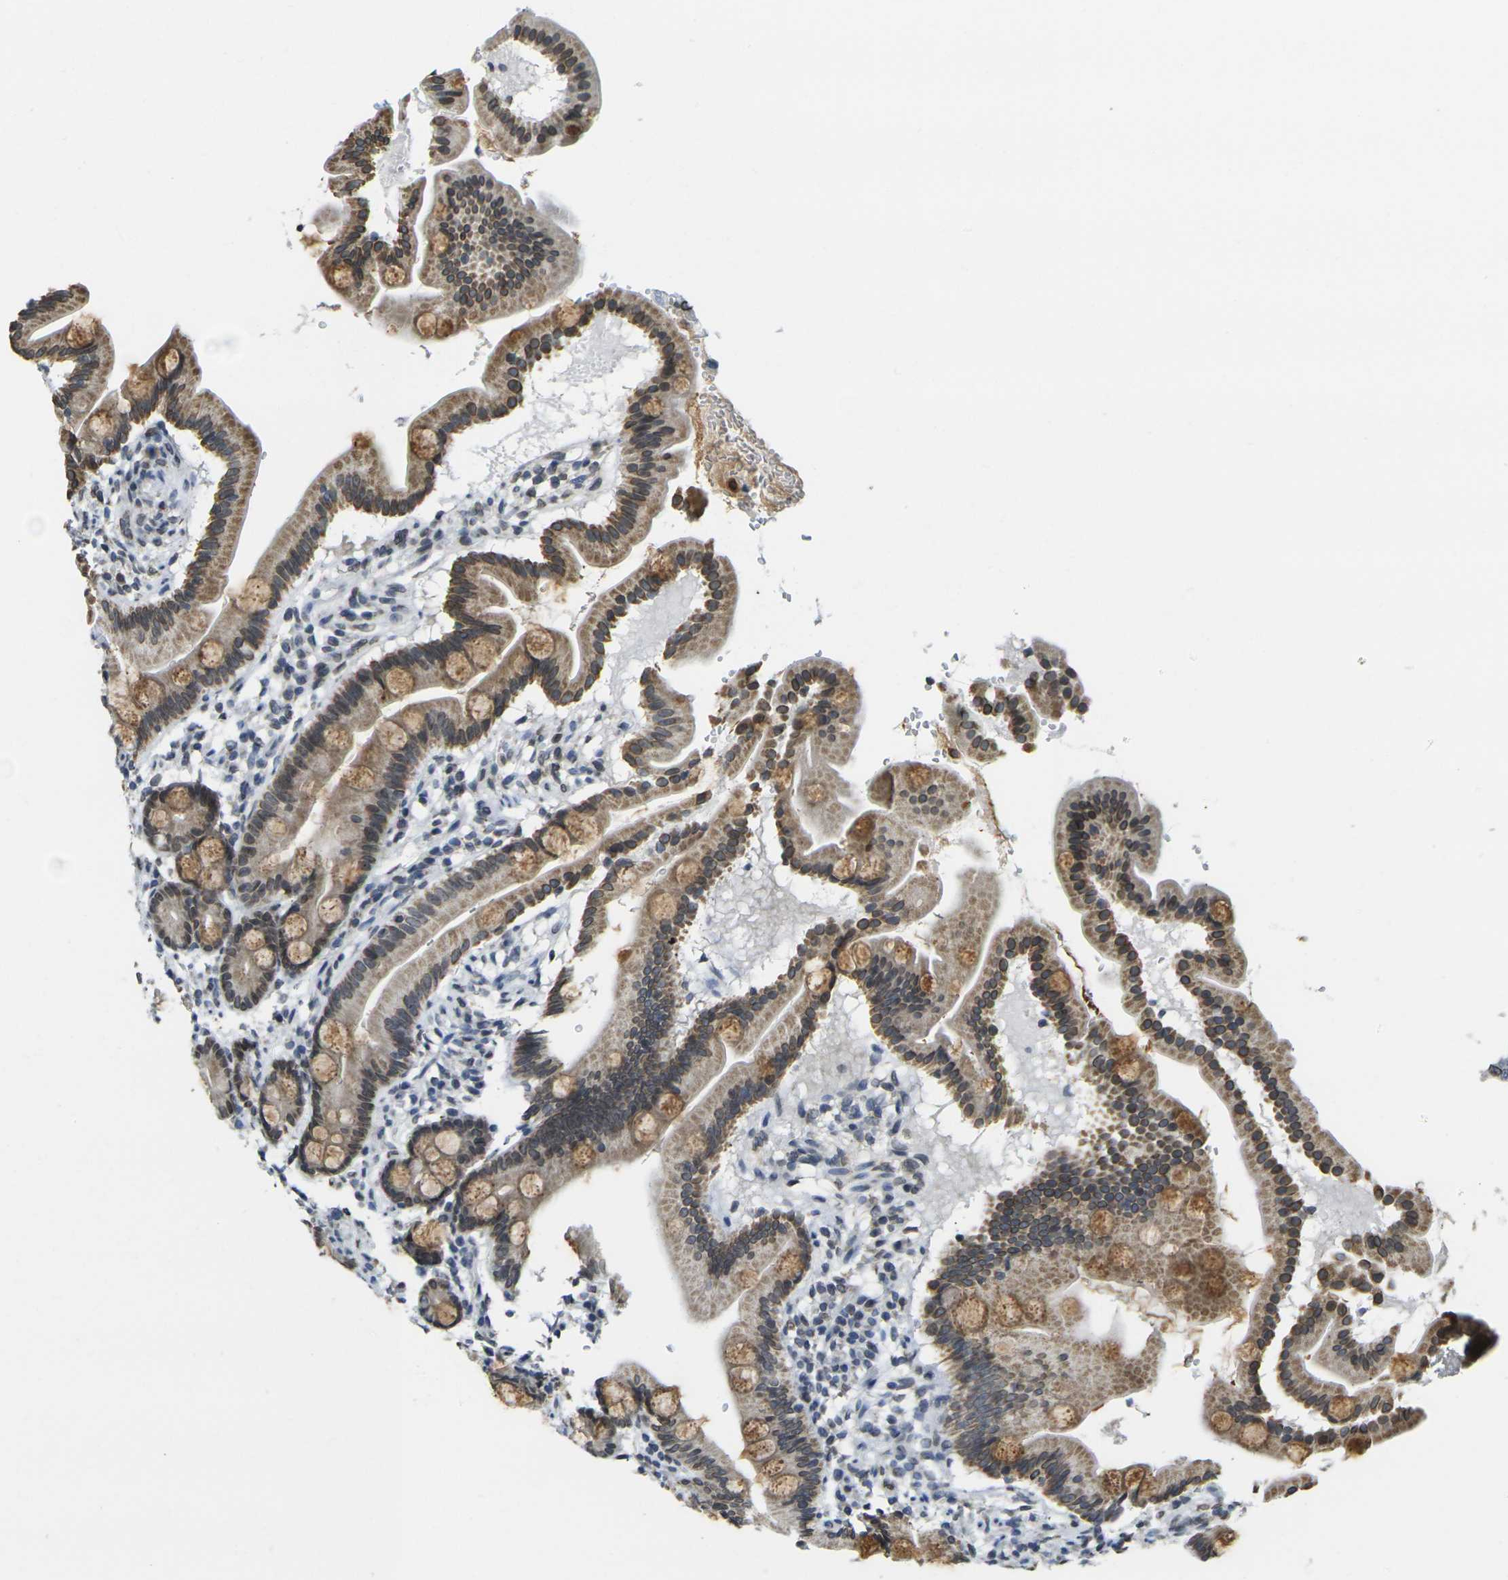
{"staining": {"intensity": "moderate", "quantity": ">75%", "location": "cytoplasmic/membranous,nuclear"}, "tissue": "duodenum", "cell_type": "Glandular cells", "image_type": "normal", "snomed": [{"axis": "morphology", "description": "Normal tissue, NOS"}, {"axis": "topography", "description": "Duodenum"}], "caption": "Duodenum stained with a brown dye exhibits moderate cytoplasmic/membranous,nuclear positive staining in approximately >75% of glandular cells.", "gene": "BRDT", "patient": {"sex": "male", "age": 50}}